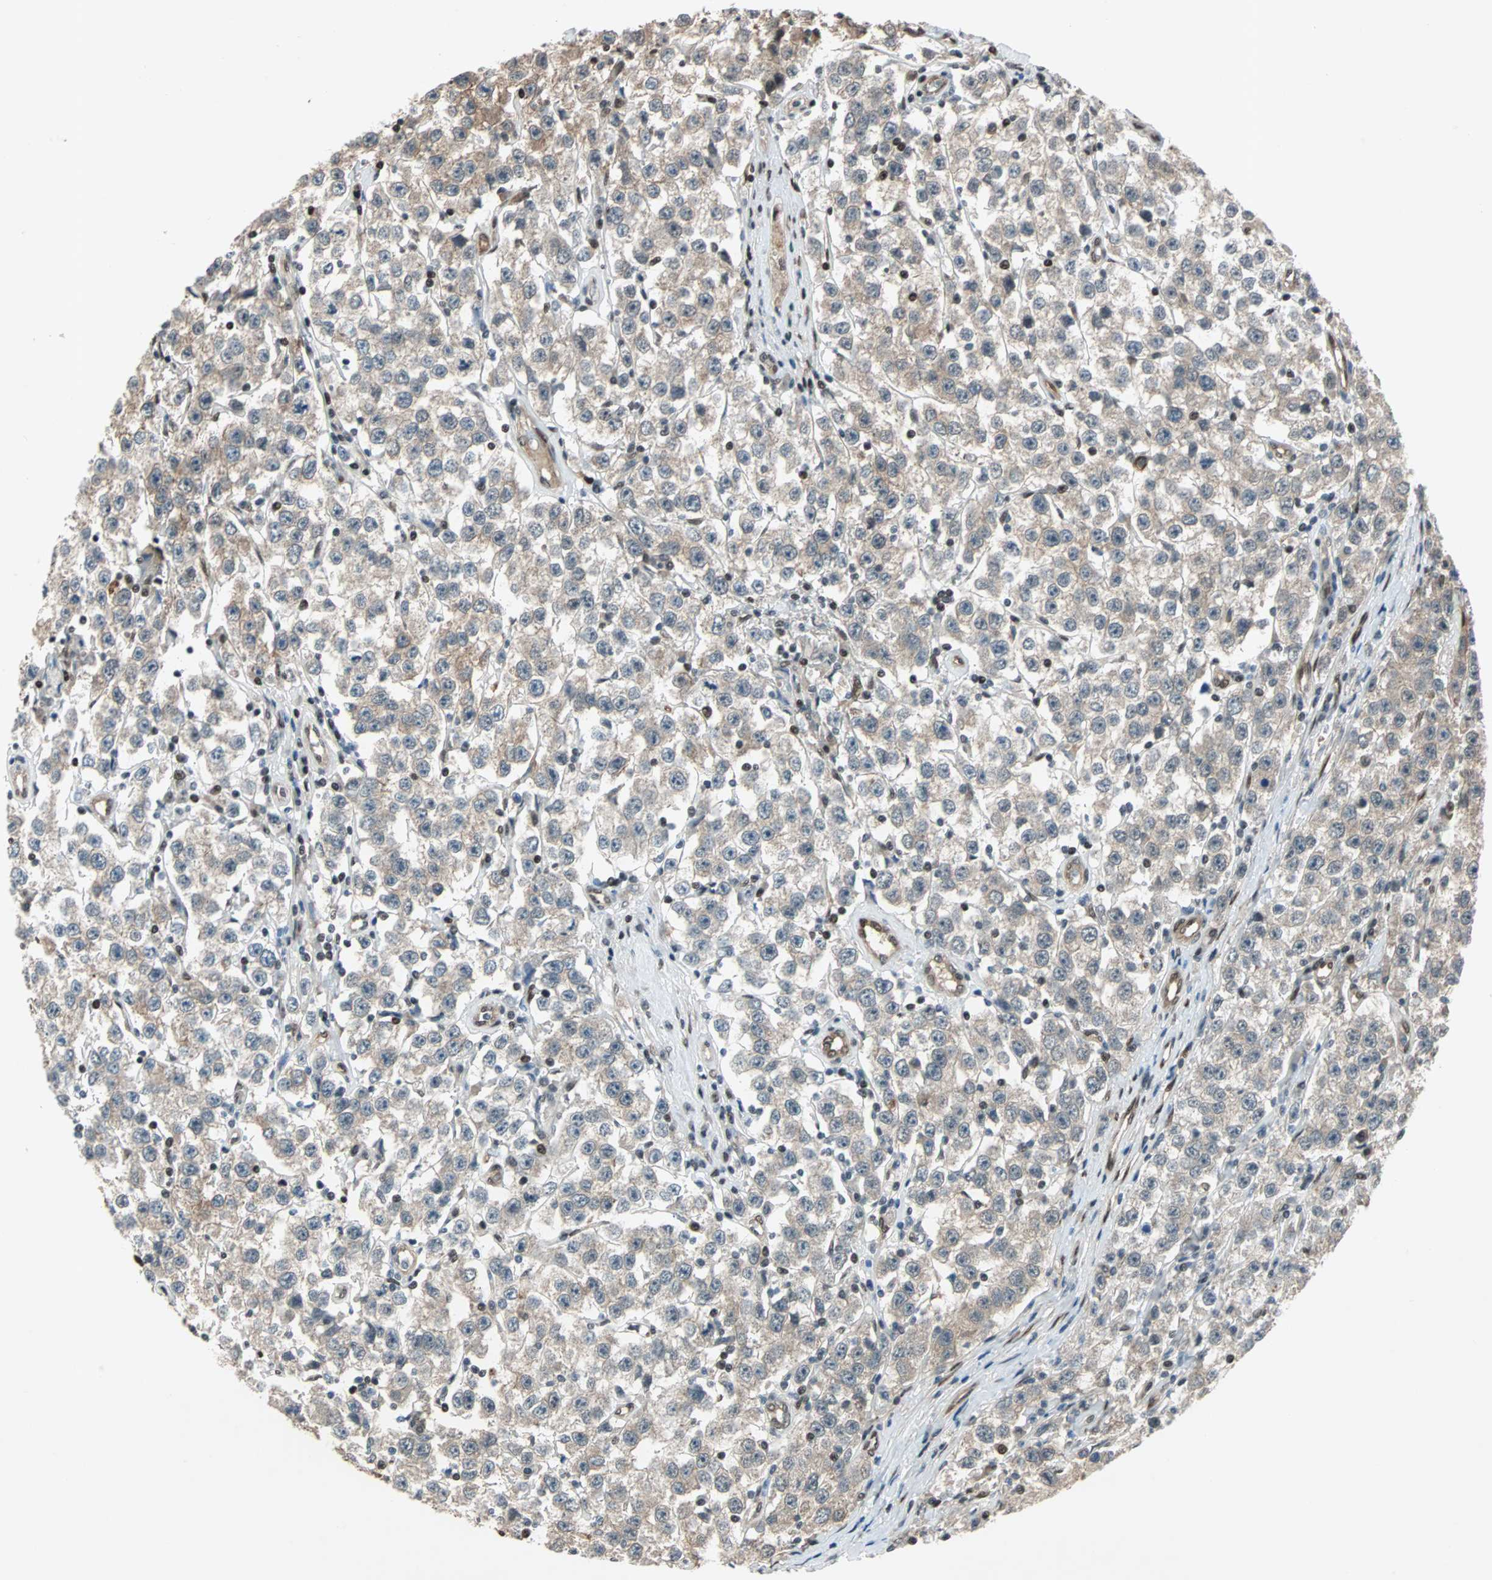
{"staining": {"intensity": "weak", "quantity": ">75%", "location": "cytoplasmic/membranous"}, "tissue": "testis cancer", "cell_type": "Tumor cells", "image_type": "cancer", "snomed": [{"axis": "morphology", "description": "Seminoma, NOS"}, {"axis": "topography", "description": "Testis"}], "caption": "Protein expression analysis of testis cancer (seminoma) shows weak cytoplasmic/membranous positivity in about >75% of tumor cells.", "gene": "WWTR1", "patient": {"sex": "male", "age": 52}}